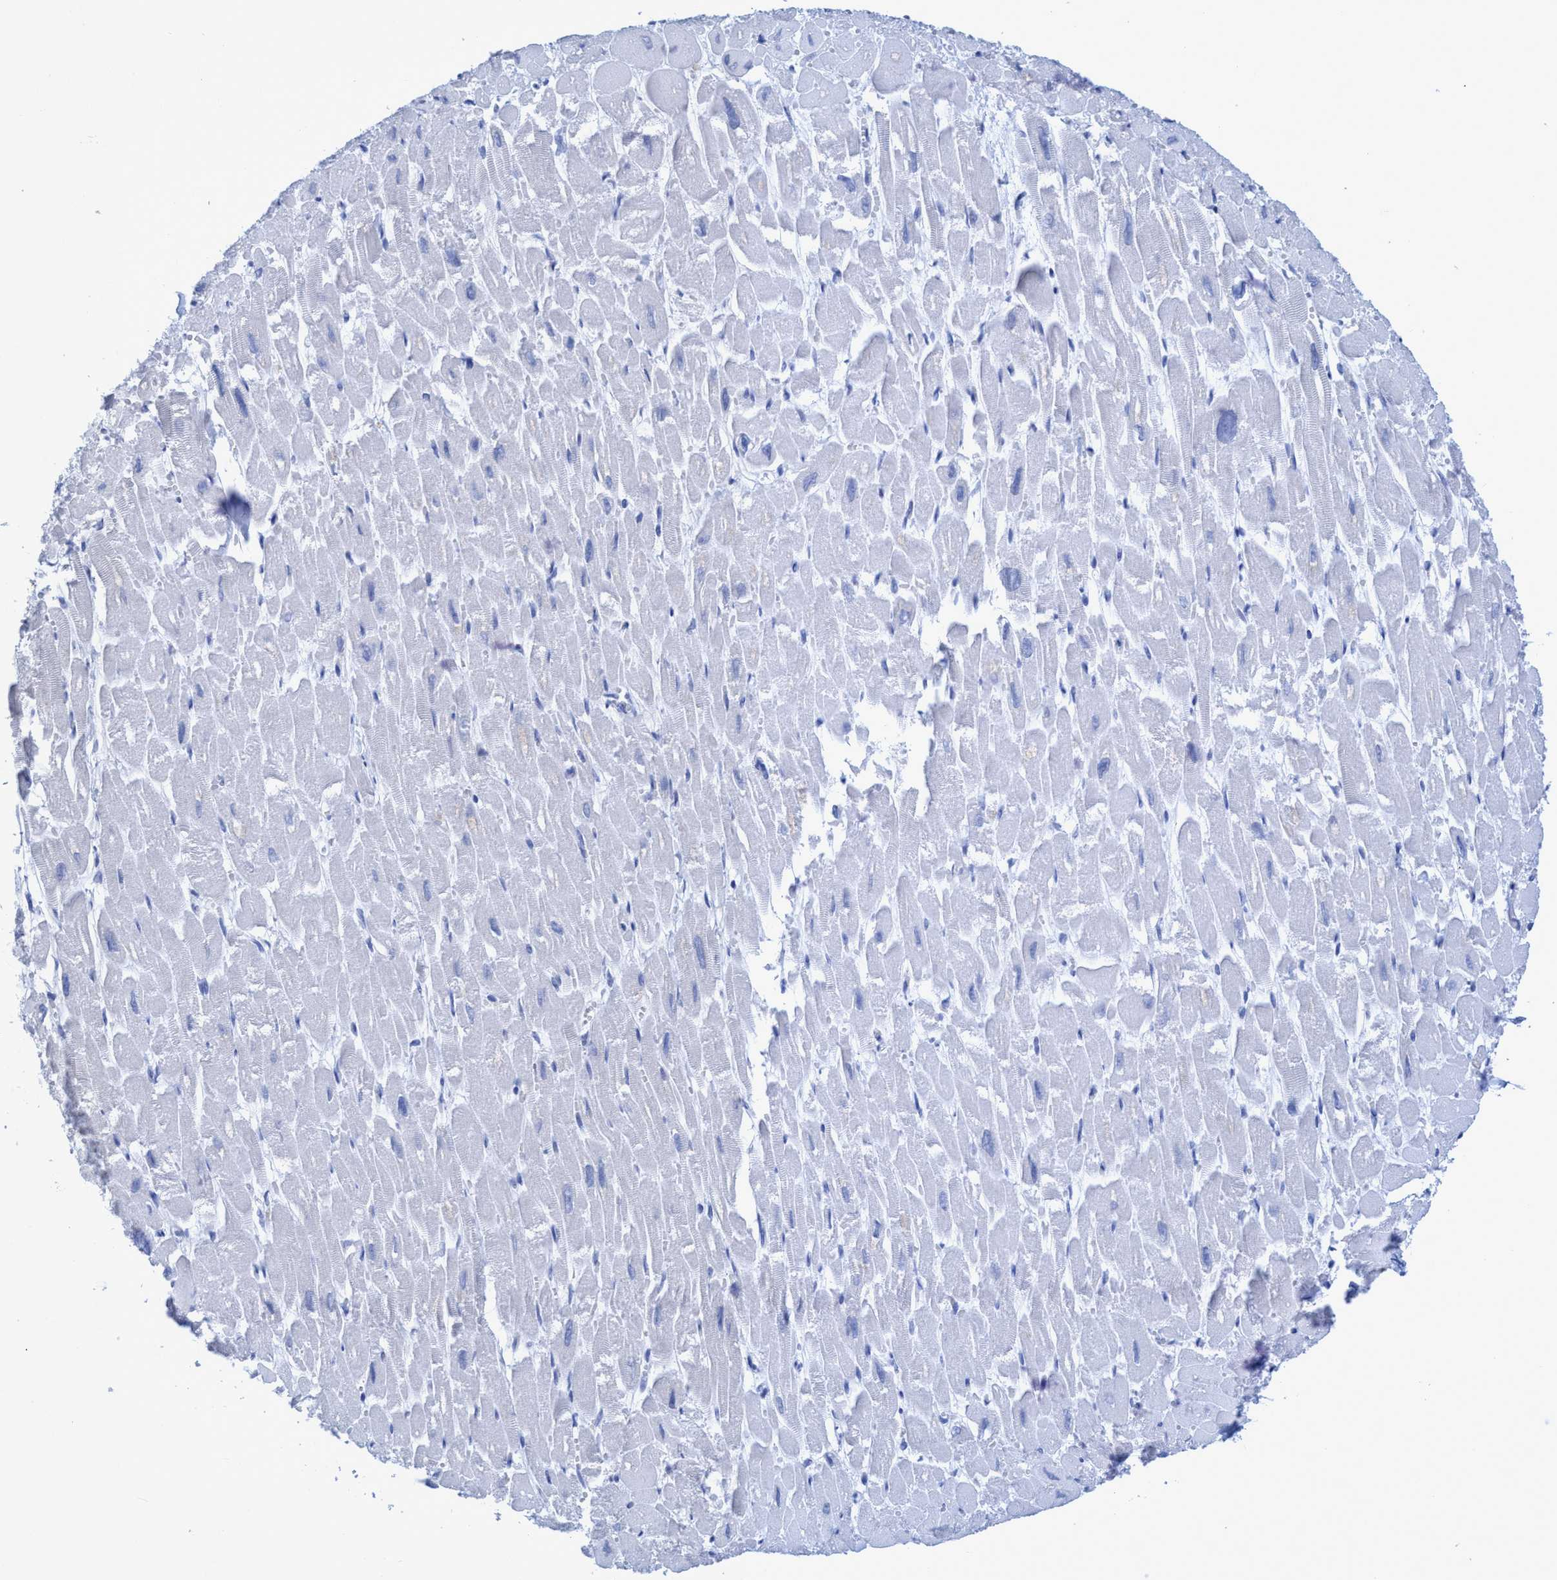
{"staining": {"intensity": "negative", "quantity": "none", "location": "none"}, "tissue": "heart muscle", "cell_type": "Cardiomyocytes", "image_type": "normal", "snomed": [{"axis": "morphology", "description": "Normal tissue, NOS"}, {"axis": "topography", "description": "Heart"}], "caption": "Immunohistochemical staining of benign heart muscle exhibits no significant staining in cardiomyocytes.", "gene": "PLPPR1", "patient": {"sex": "male", "age": 54}}